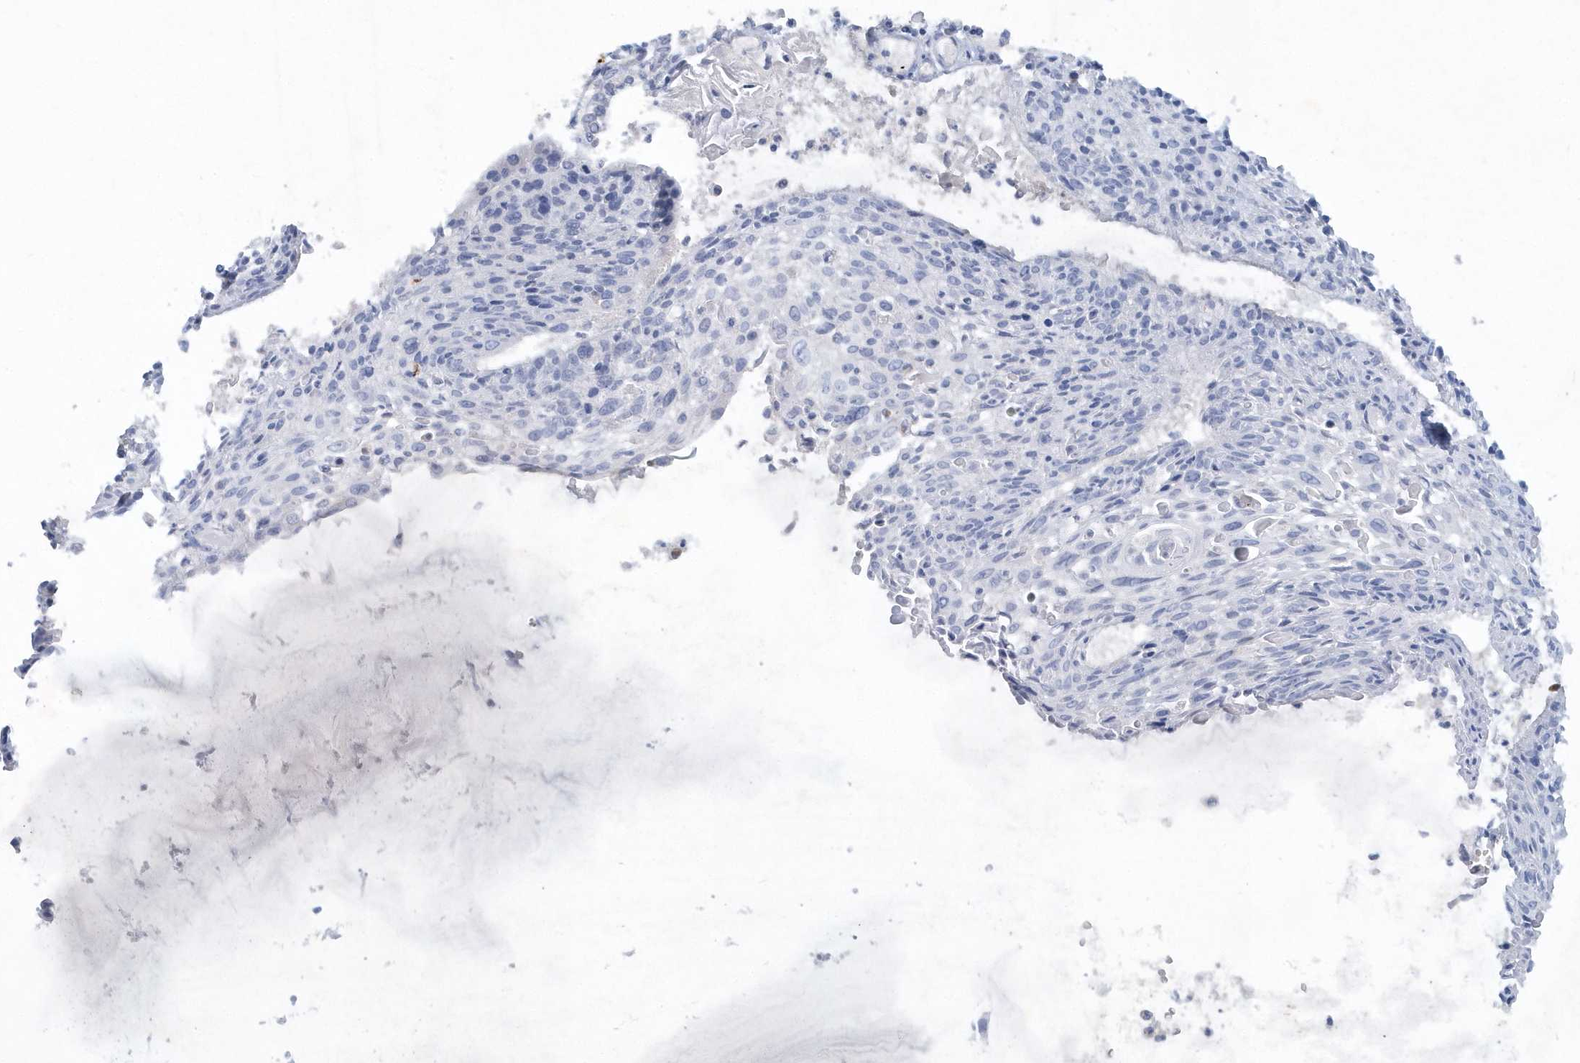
{"staining": {"intensity": "negative", "quantity": "none", "location": "none"}, "tissue": "cervical cancer", "cell_type": "Tumor cells", "image_type": "cancer", "snomed": [{"axis": "morphology", "description": "Squamous cell carcinoma, NOS"}, {"axis": "topography", "description": "Cervix"}], "caption": "Immunohistochemistry (IHC) image of neoplastic tissue: human cervical squamous cell carcinoma stained with DAB exhibits no significant protein expression in tumor cells.", "gene": "DNAH1", "patient": {"sex": "female", "age": 51}}